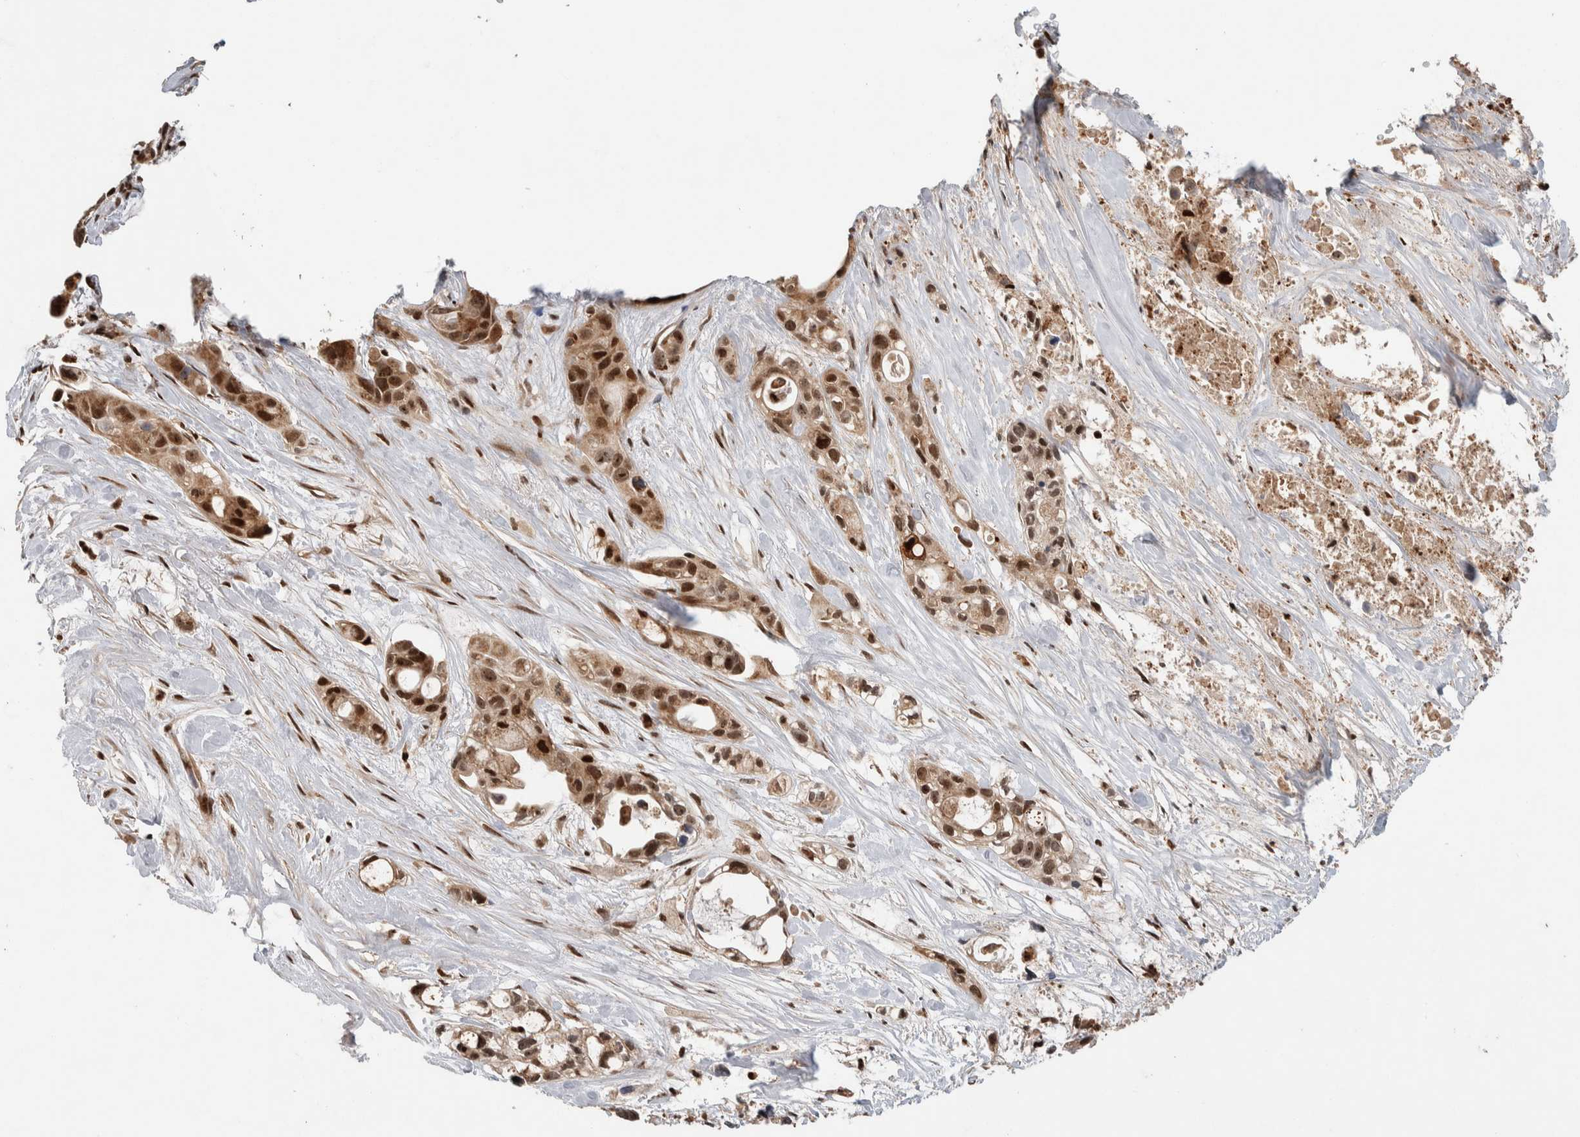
{"staining": {"intensity": "moderate", "quantity": ">75%", "location": "nuclear"}, "tissue": "pancreatic cancer", "cell_type": "Tumor cells", "image_type": "cancer", "snomed": [{"axis": "morphology", "description": "Adenocarcinoma, NOS"}, {"axis": "topography", "description": "Pancreas"}], "caption": "Protein expression analysis of human pancreatic cancer reveals moderate nuclear expression in about >75% of tumor cells. (brown staining indicates protein expression, while blue staining denotes nuclei).", "gene": "ZNF521", "patient": {"sex": "male", "age": 53}}